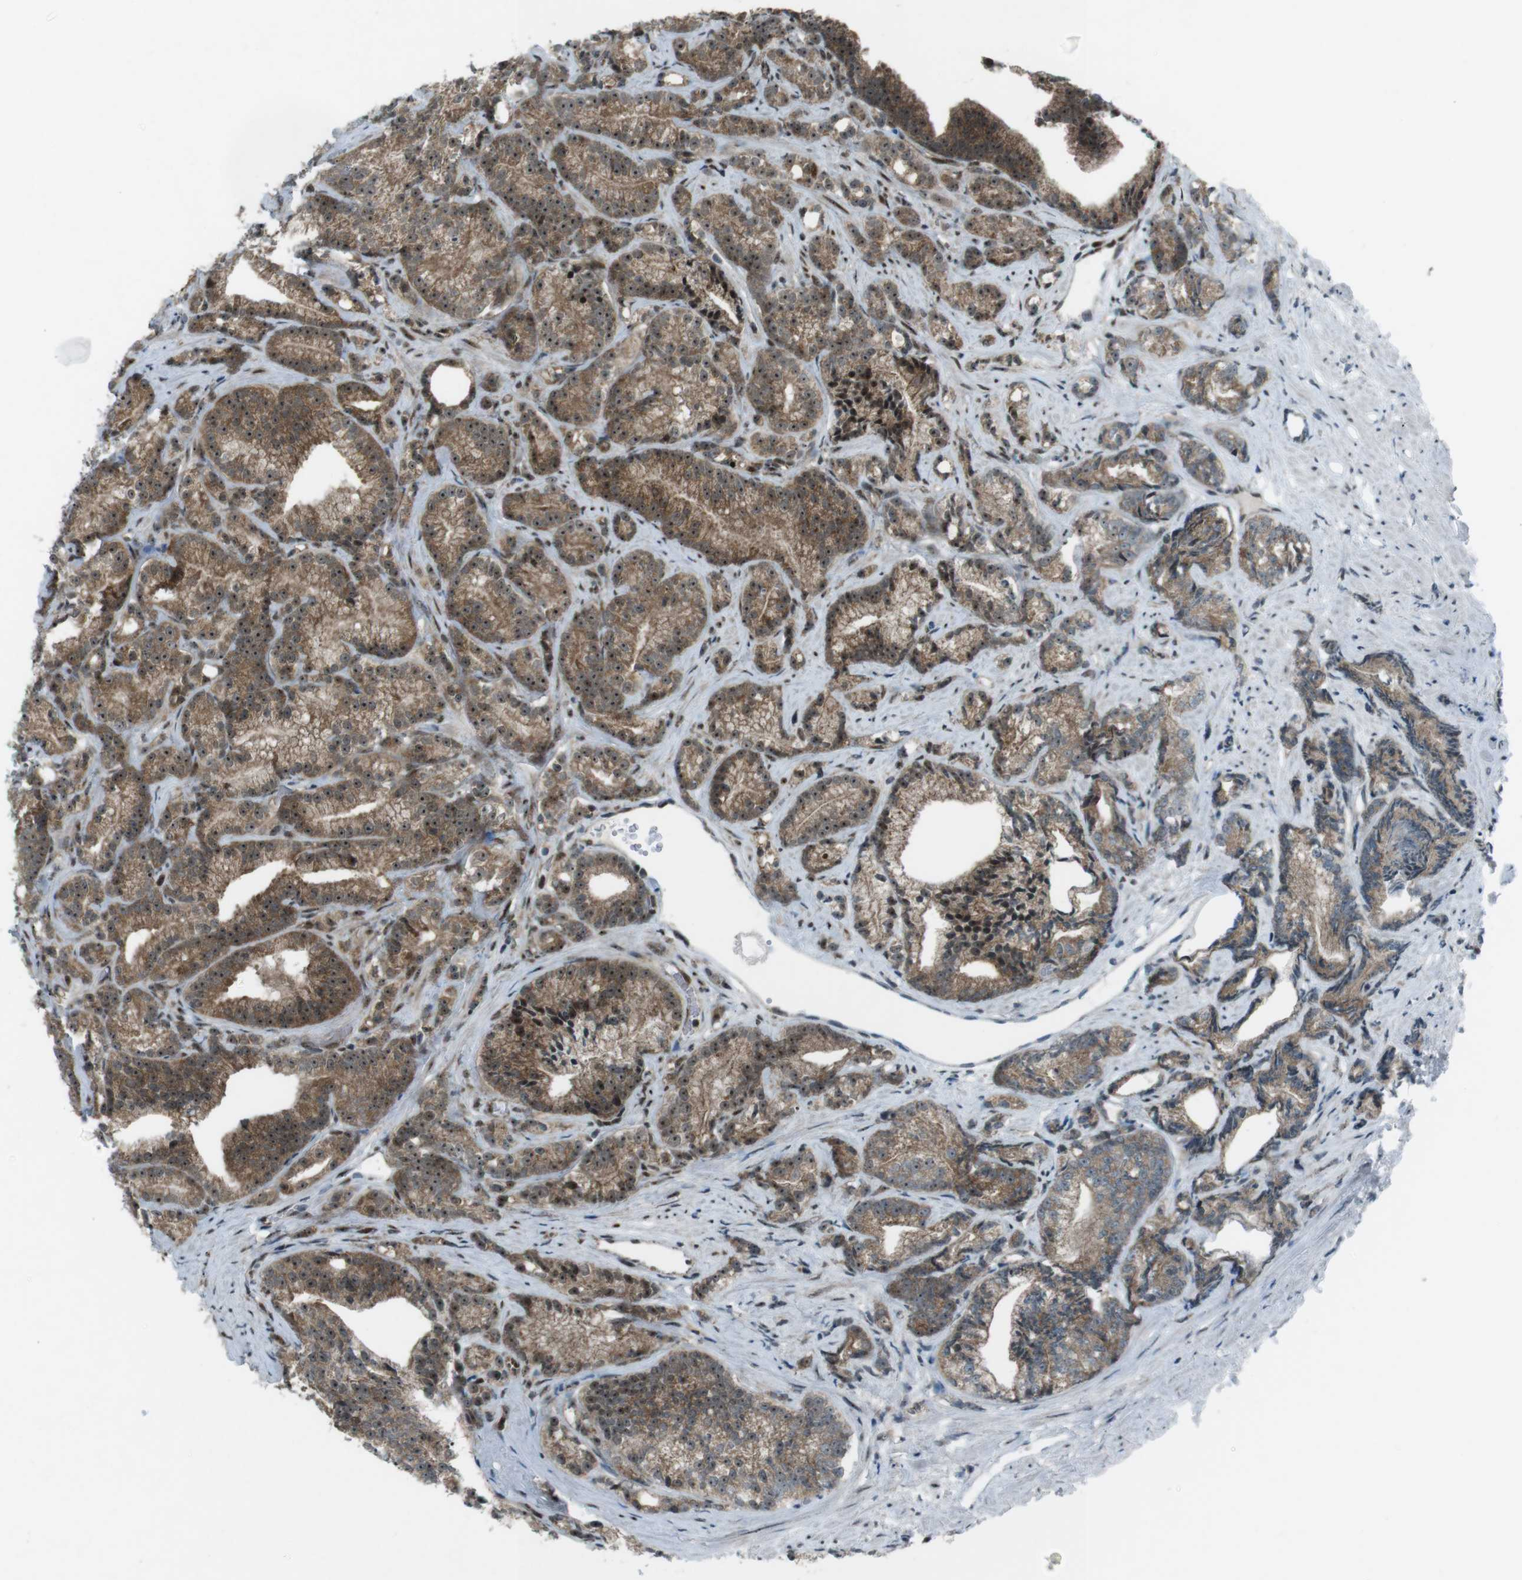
{"staining": {"intensity": "moderate", "quantity": ">75%", "location": "cytoplasmic/membranous,nuclear"}, "tissue": "prostate cancer", "cell_type": "Tumor cells", "image_type": "cancer", "snomed": [{"axis": "morphology", "description": "Adenocarcinoma, Low grade"}, {"axis": "topography", "description": "Prostate"}], "caption": "Tumor cells show moderate cytoplasmic/membranous and nuclear staining in approximately >75% of cells in prostate adenocarcinoma (low-grade).", "gene": "CSNK1D", "patient": {"sex": "male", "age": 89}}